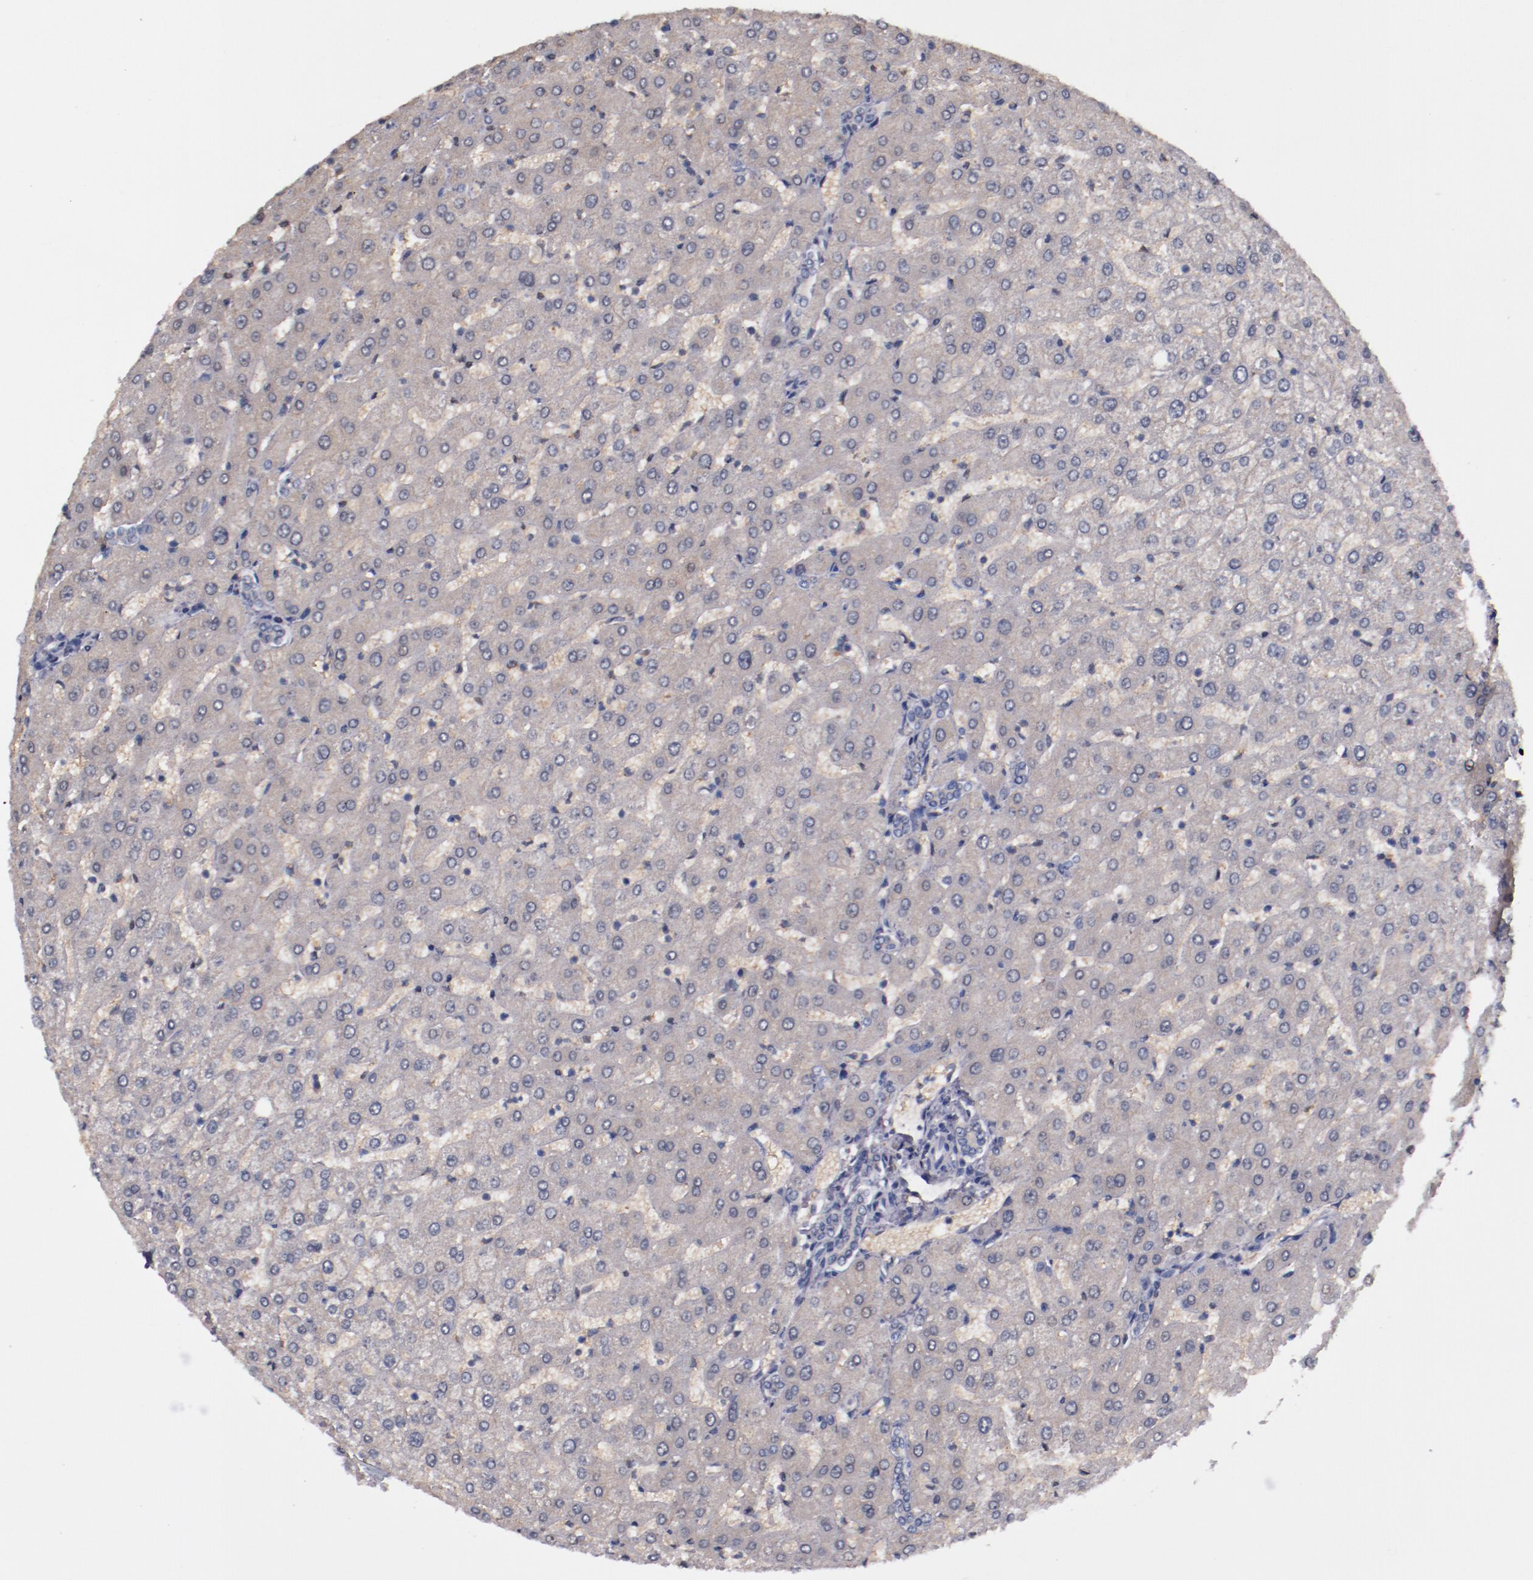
{"staining": {"intensity": "negative", "quantity": "none", "location": "none"}, "tissue": "liver", "cell_type": "Cholangiocytes", "image_type": "normal", "snomed": [{"axis": "morphology", "description": "Normal tissue, NOS"}, {"axis": "morphology", "description": "Fibrosis, NOS"}, {"axis": "topography", "description": "Liver"}], "caption": "Cholangiocytes show no significant staining in benign liver.", "gene": "FAM81A", "patient": {"sex": "female", "age": 29}}